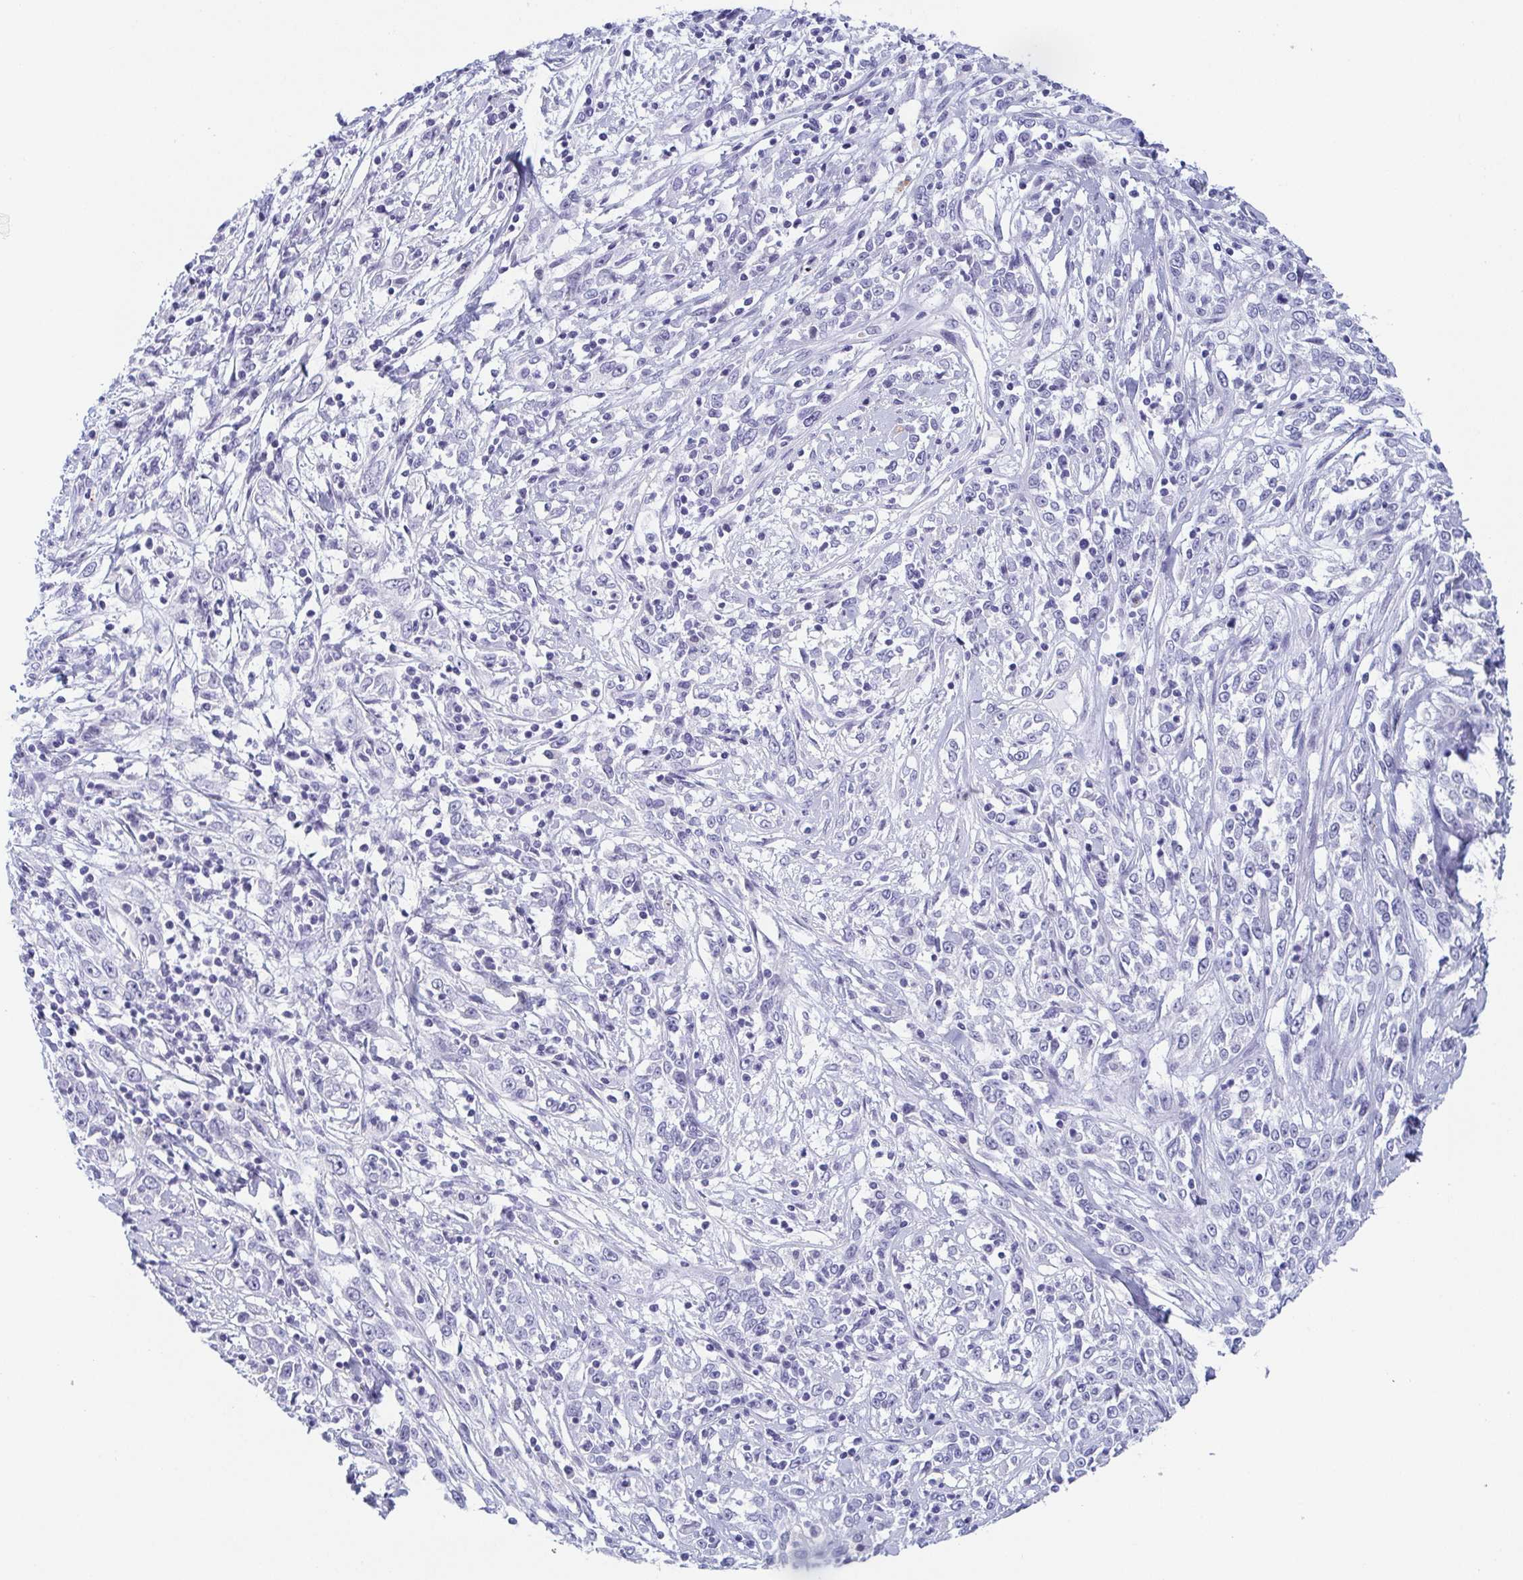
{"staining": {"intensity": "negative", "quantity": "none", "location": "none"}, "tissue": "cervical cancer", "cell_type": "Tumor cells", "image_type": "cancer", "snomed": [{"axis": "morphology", "description": "Adenocarcinoma, NOS"}, {"axis": "topography", "description": "Cervix"}], "caption": "Immunohistochemistry of human adenocarcinoma (cervical) exhibits no positivity in tumor cells. (DAB (3,3'-diaminobenzidine) IHC, high magnification).", "gene": "REG4", "patient": {"sex": "female", "age": 40}}